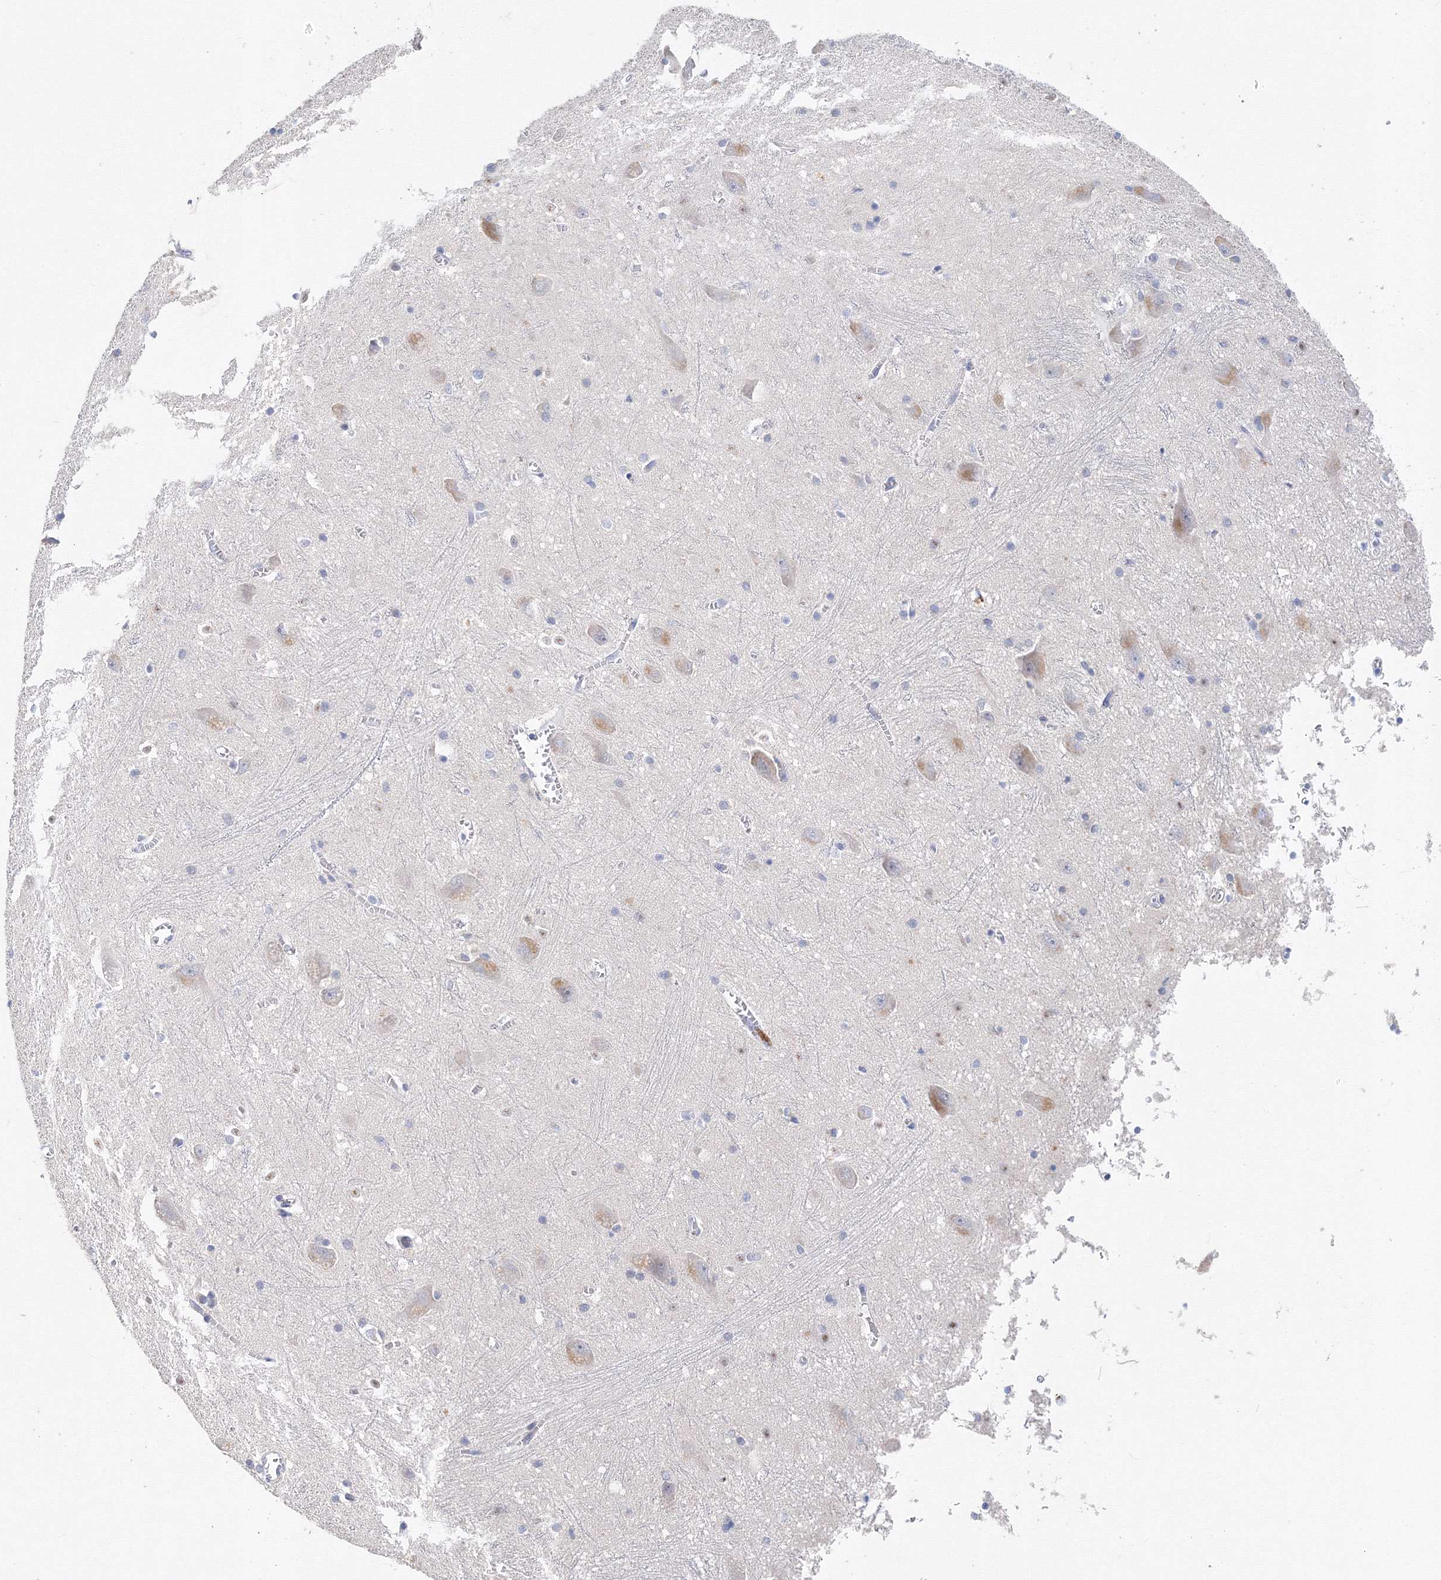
{"staining": {"intensity": "moderate", "quantity": "<25%", "location": "cytoplasmic/membranous"}, "tissue": "caudate", "cell_type": "Glial cells", "image_type": "normal", "snomed": [{"axis": "morphology", "description": "Normal tissue, NOS"}, {"axis": "topography", "description": "Lateral ventricle wall"}], "caption": "Immunohistochemistry (DAB (3,3'-diaminobenzidine)) staining of unremarkable human caudate shows moderate cytoplasmic/membranous protein positivity in about <25% of glial cells. The staining is performed using DAB (3,3'-diaminobenzidine) brown chromogen to label protein expression. The nuclei are counter-stained blue using hematoxylin.", "gene": "DIS3L2", "patient": {"sex": "male", "age": 37}}